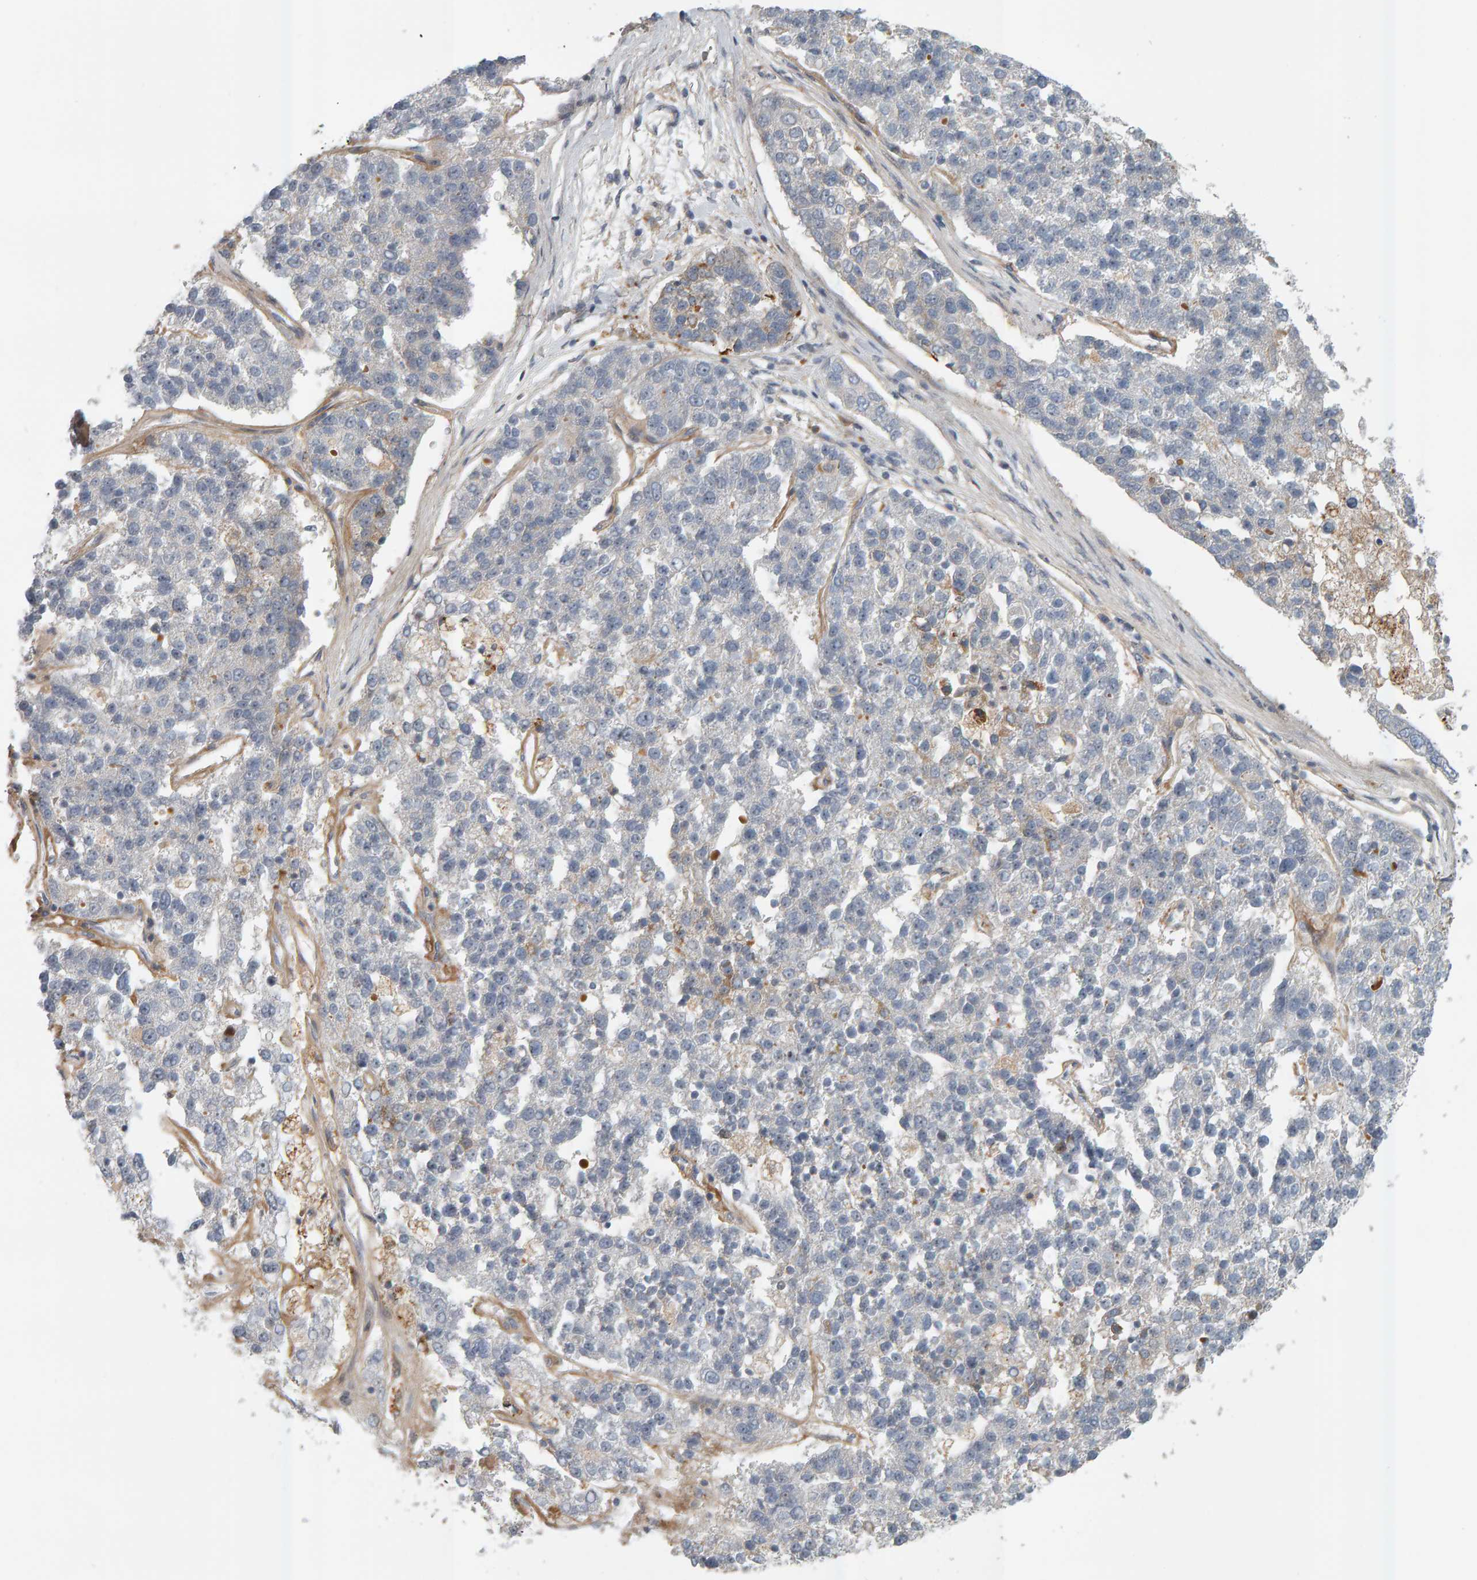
{"staining": {"intensity": "negative", "quantity": "none", "location": "none"}, "tissue": "pancreatic cancer", "cell_type": "Tumor cells", "image_type": "cancer", "snomed": [{"axis": "morphology", "description": "Adenocarcinoma, NOS"}, {"axis": "topography", "description": "Pancreas"}], "caption": "Pancreatic adenocarcinoma was stained to show a protein in brown. There is no significant expression in tumor cells.", "gene": "ZNF160", "patient": {"sex": "female", "age": 61}}